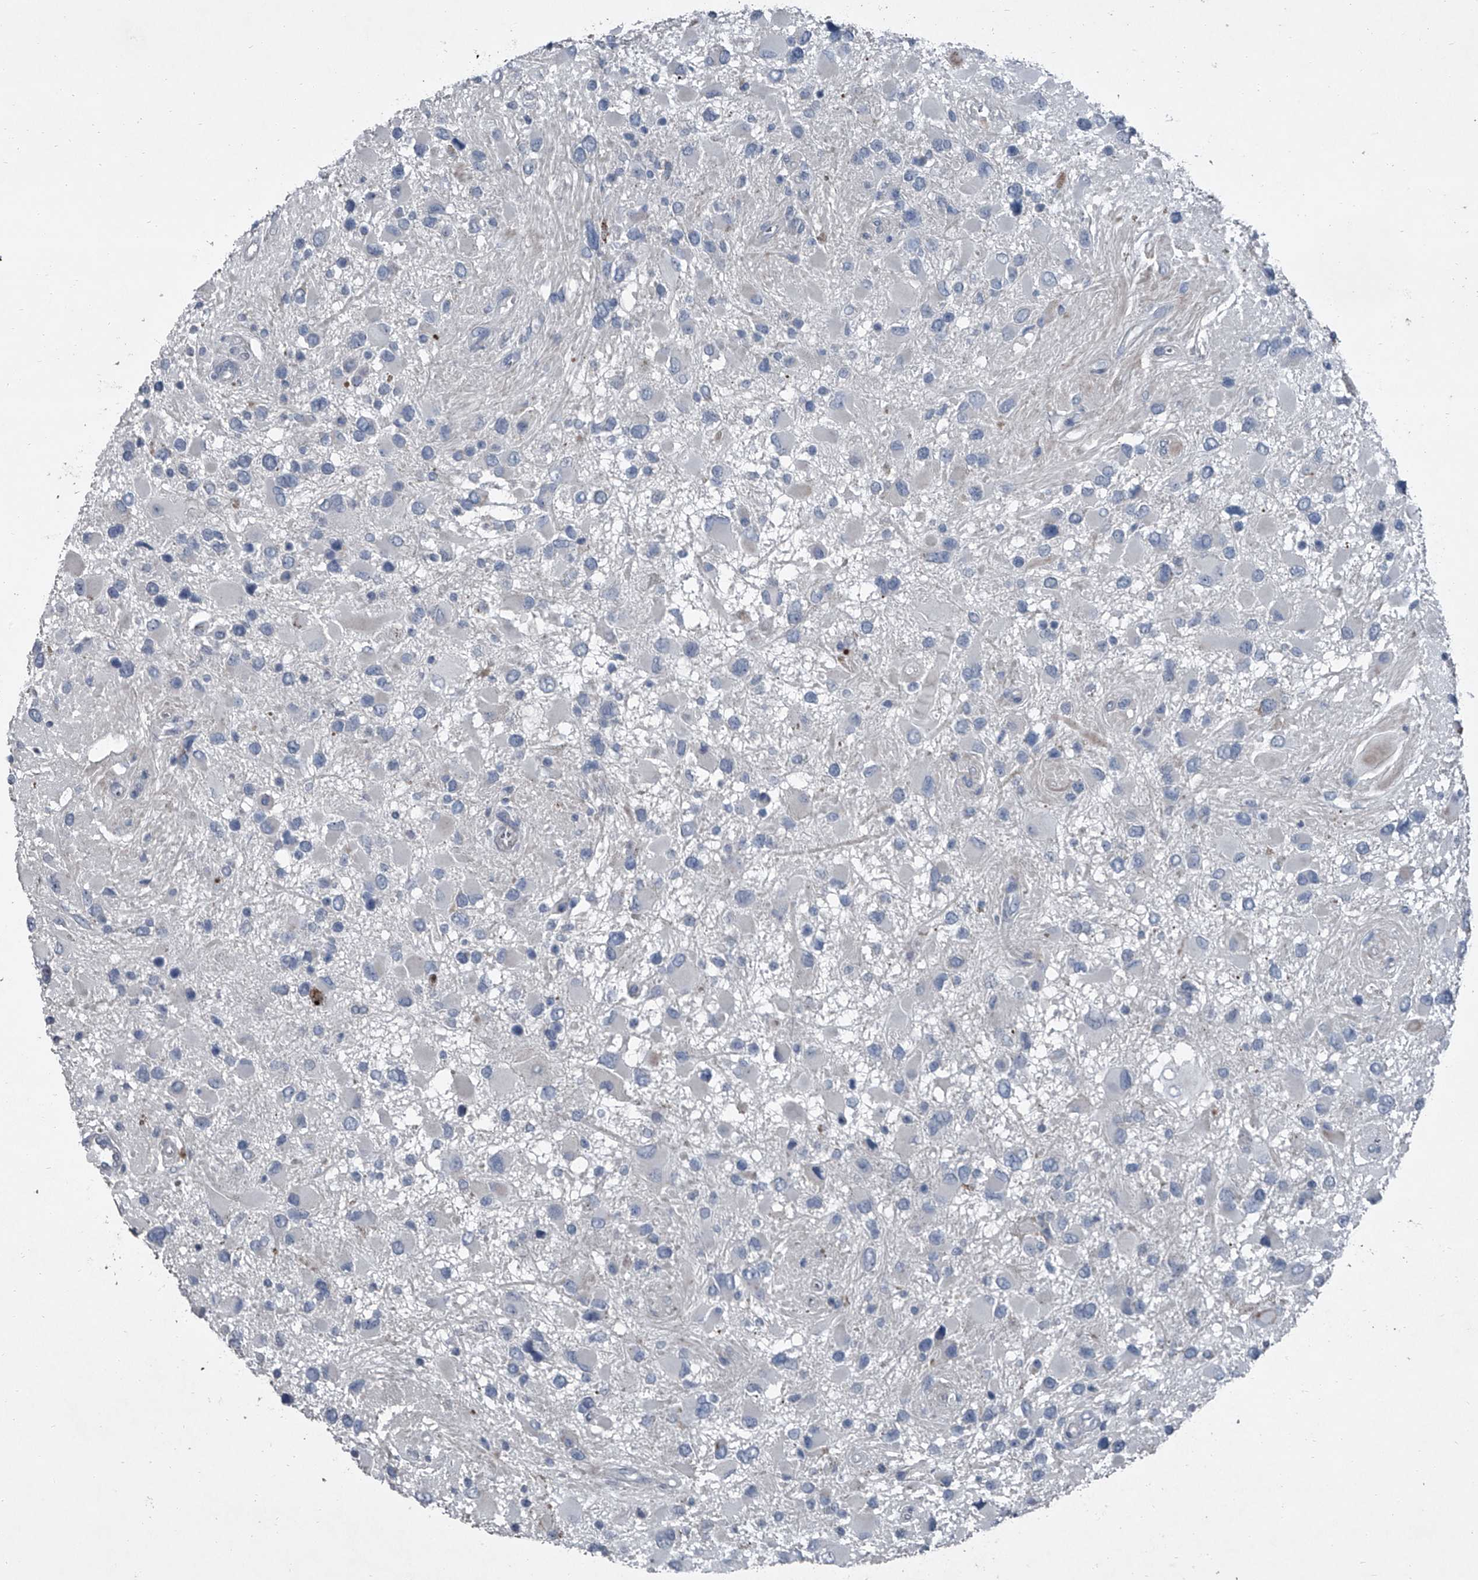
{"staining": {"intensity": "negative", "quantity": "none", "location": "none"}, "tissue": "glioma", "cell_type": "Tumor cells", "image_type": "cancer", "snomed": [{"axis": "morphology", "description": "Glioma, malignant, High grade"}, {"axis": "topography", "description": "Brain"}], "caption": "A micrograph of malignant high-grade glioma stained for a protein displays no brown staining in tumor cells.", "gene": "HEPHL1", "patient": {"sex": "male", "age": 53}}